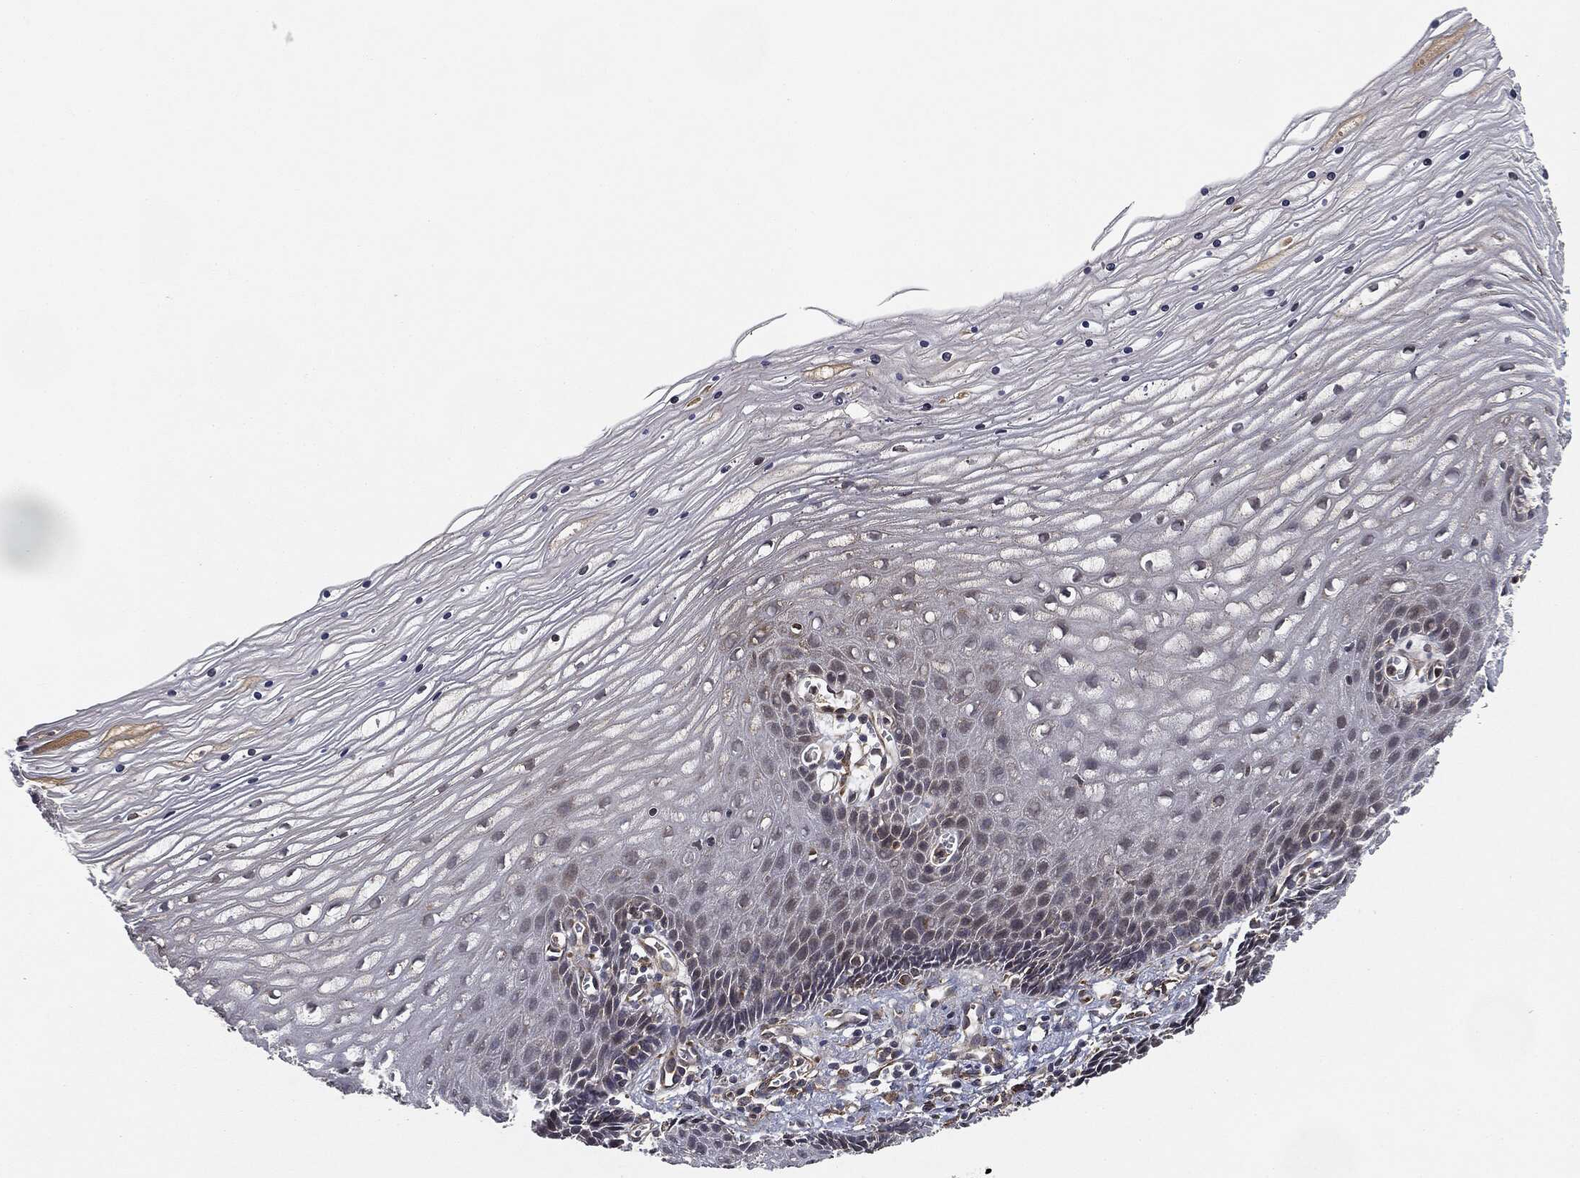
{"staining": {"intensity": "weak", "quantity": "25%-75%", "location": "cytoplasmic/membranous"}, "tissue": "cervix", "cell_type": "Glandular cells", "image_type": "normal", "snomed": [{"axis": "morphology", "description": "Normal tissue, NOS"}, {"axis": "topography", "description": "Cervix"}], "caption": "Immunohistochemistry (DAB) staining of benign human cervix displays weak cytoplasmic/membranous protein expression in approximately 25%-75% of glandular cells.", "gene": "MIER2", "patient": {"sex": "female", "age": 35}}